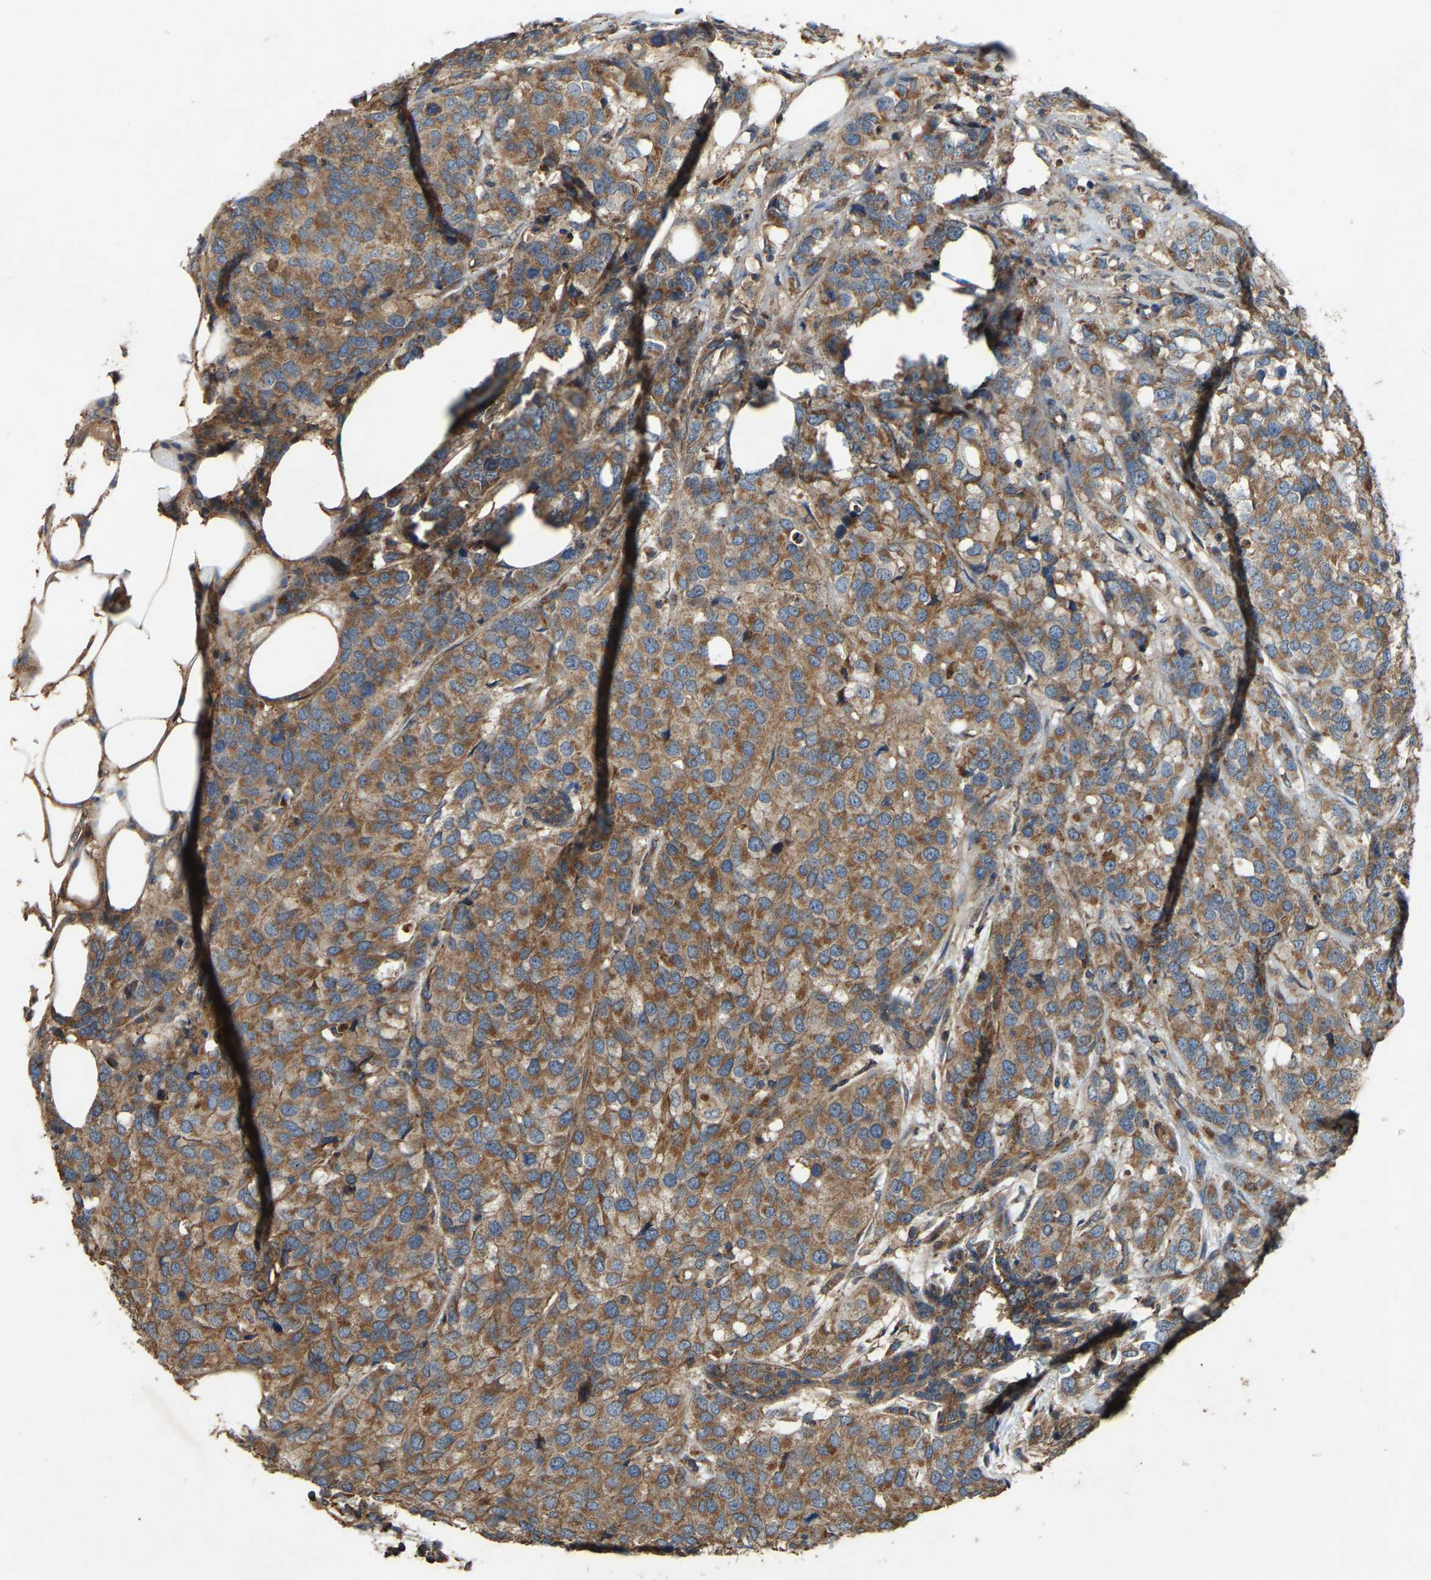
{"staining": {"intensity": "moderate", "quantity": ">75%", "location": "cytoplasmic/membranous"}, "tissue": "breast cancer", "cell_type": "Tumor cells", "image_type": "cancer", "snomed": [{"axis": "morphology", "description": "Lobular carcinoma"}, {"axis": "topography", "description": "Breast"}], "caption": "Immunohistochemistry (DAB (3,3'-diaminobenzidine)) staining of human breast lobular carcinoma shows moderate cytoplasmic/membranous protein staining in approximately >75% of tumor cells.", "gene": "SAMD9L", "patient": {"sex": "female", "age": 59}}